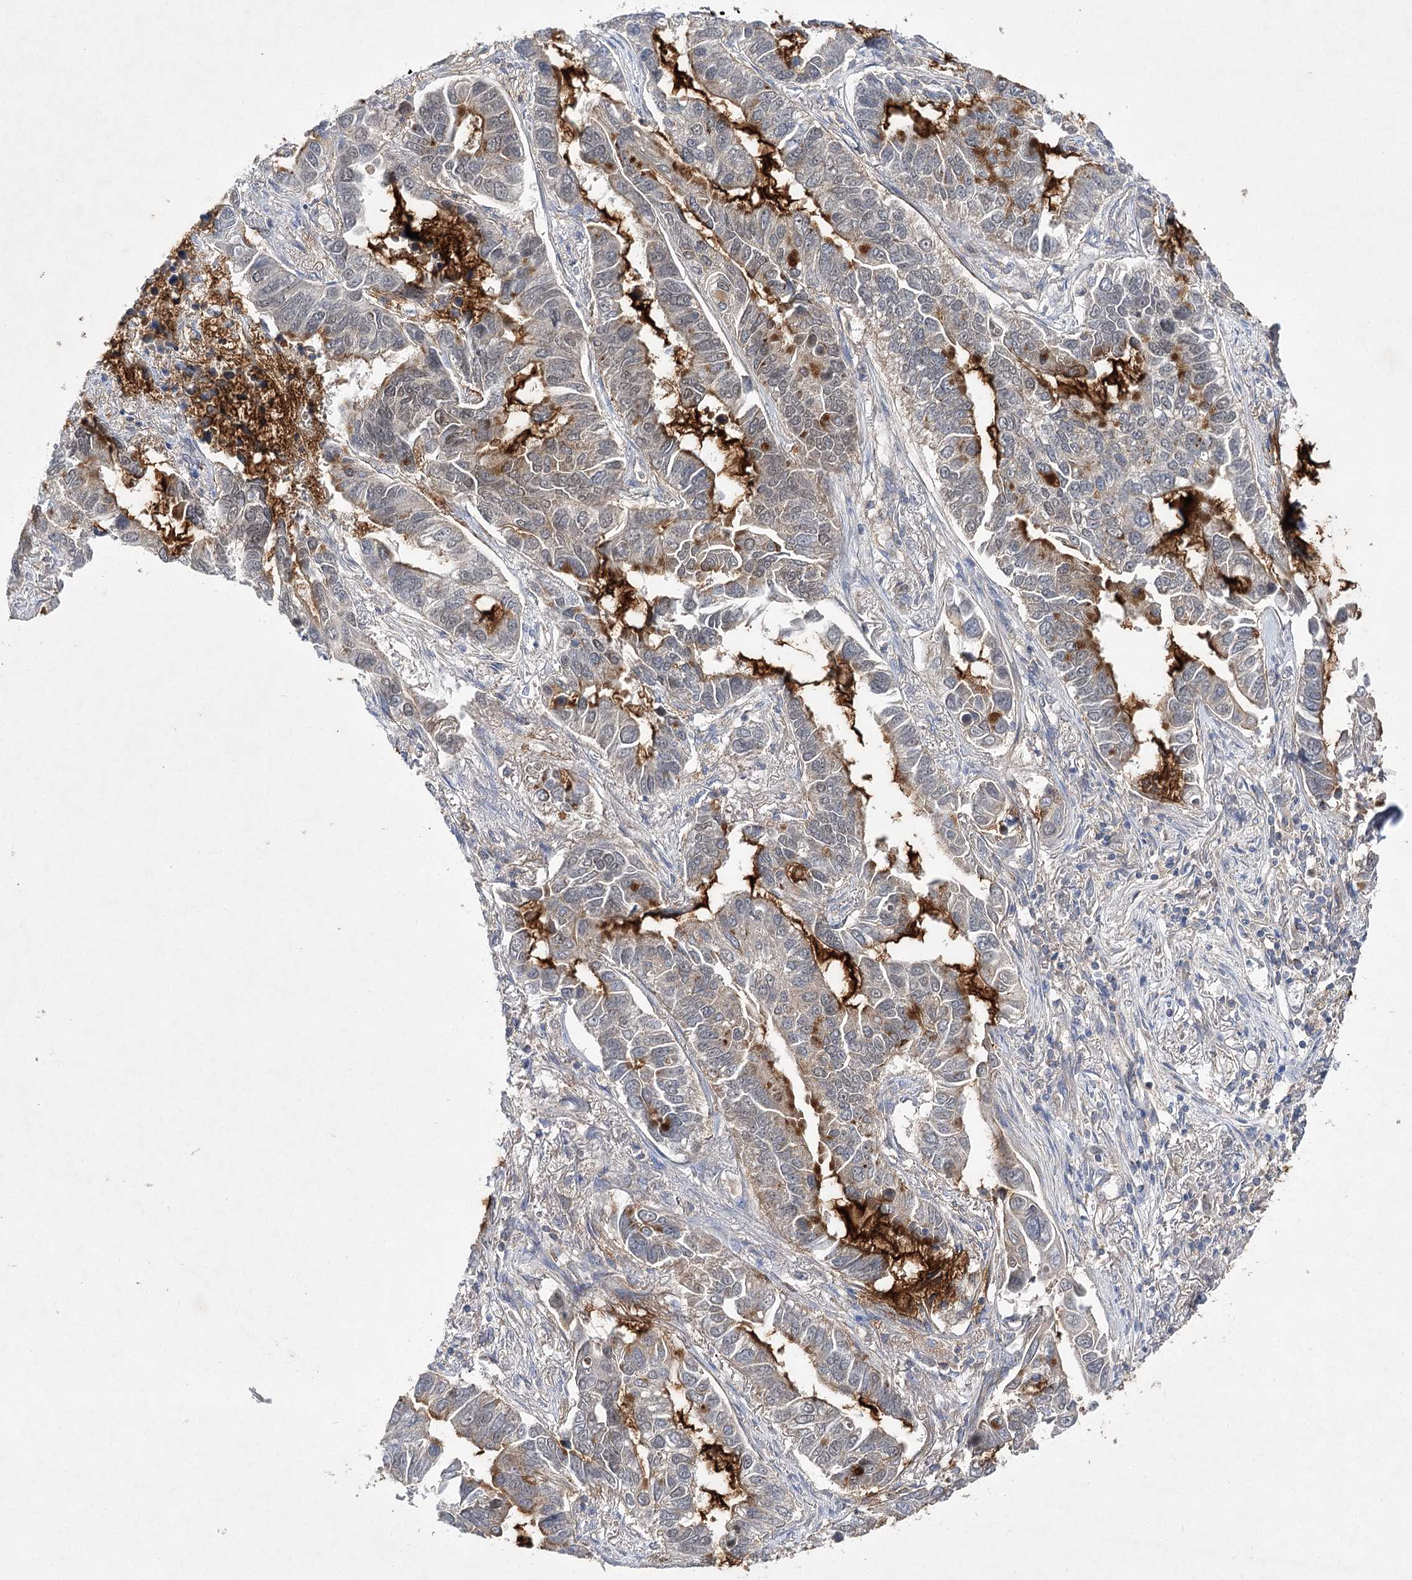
{"staining": {"intensity": "moderate", "quantity": "<25%", "location": "cytoplasmic/membranous"}, "tissue": "lung cancer", "cell_type": "Tumor cells", "image_type": "cancer", "snomed": [{"axis": "morphology", "description": "Adenocarcinoma, NOS"}, {"axis": "topography", "description": "Lung"}], "caption": "This histopathology image demonstrates immunohistochemistry staining of human lung adenocarcinoma, with low moderate cytoplasmic/membranous expression in about <25% of tumor cells.", "gene": "BCR", "patient": {"sex": "male", "age": 64}}